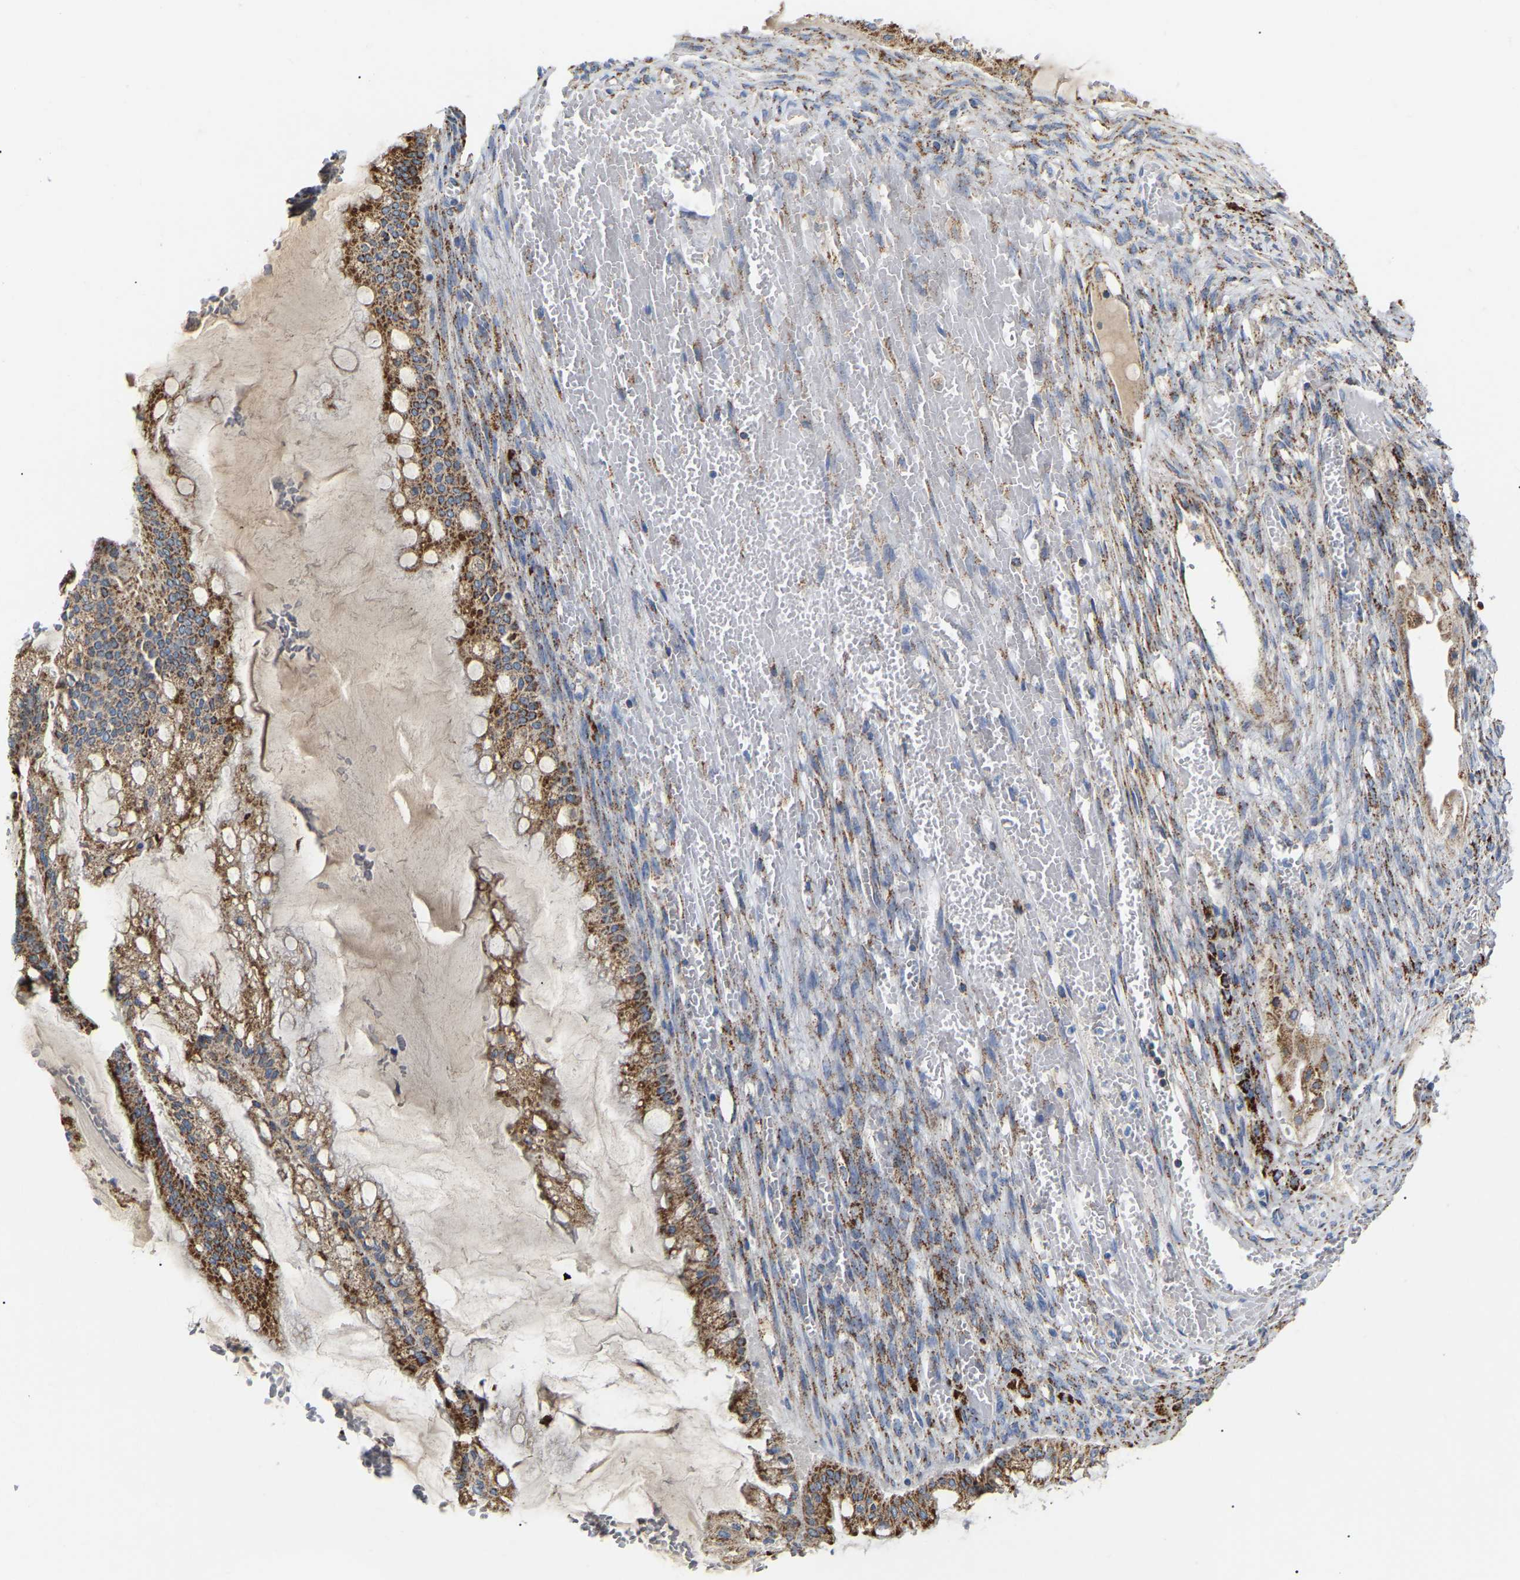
{"staining": {"intensity": "moderate", "quantity": ">75%", "location": "cytoplasmic/membranous"}, "tissue": "ovarian cancer", "cell_type": "Tumor cells", "image_type": "cancer", "snomed": [{"axis": "morphology", "description": "Cystadenocarcinoma, mucinous, NOS"}, {"axis": "topography", "description": "Ovary"}], "caption": "Tumor cells reveal medium levels of moderate cytoplasmic/membranous positivity in approximately >75% of cells in ovarian mucinous cystadenocarcinoma.", "gene": "HIBADH", "patient": {"sex": "female", "age": 73}}